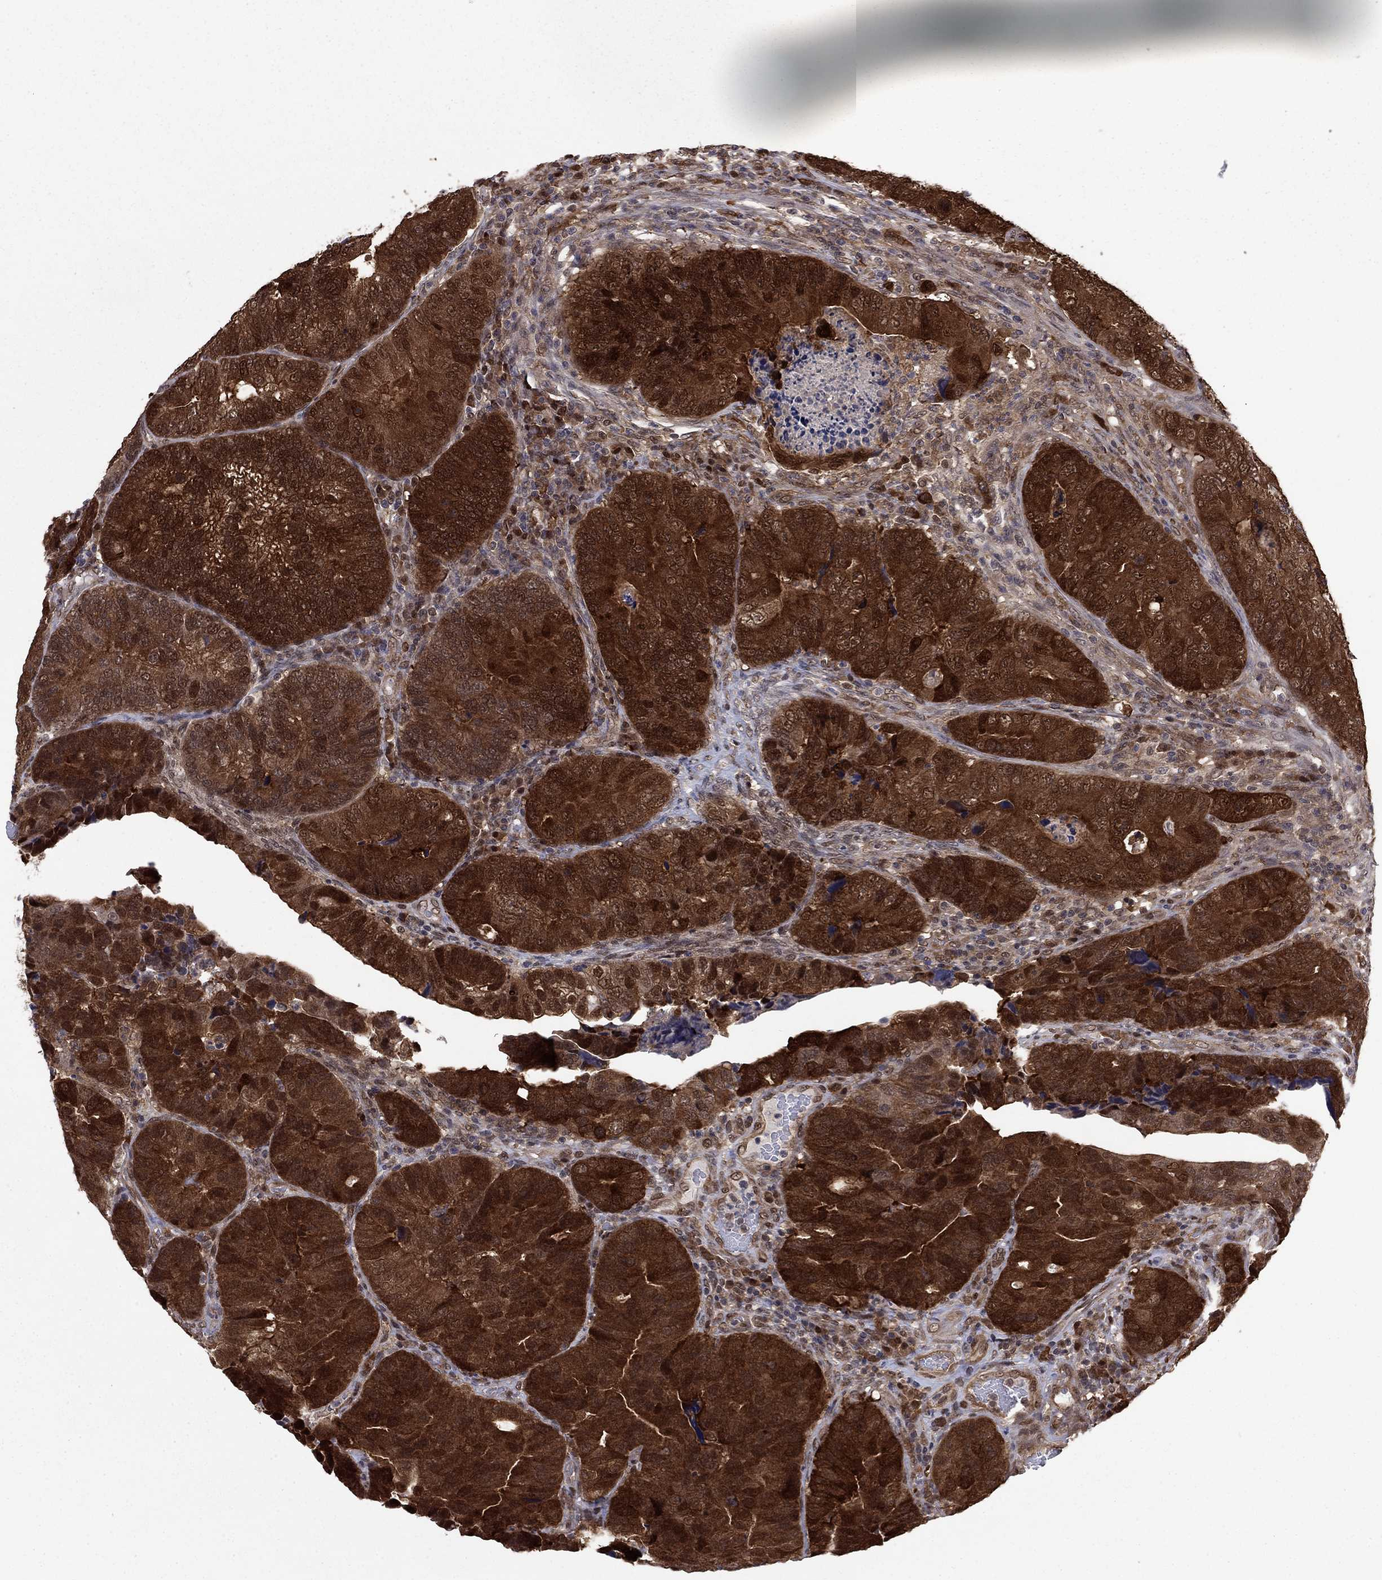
{"staining": {"intensity": "strong", "quantity": ">75%", "location": "cytoplasmic/membranous"}, "tissue": "colorectal cancer", "cell_type": "Tumor cells", "image_type": "cancer", "snomed": [{"axis": "morphology", "description": "Adenocarcinoma, NOS"}, {"axis": "topography", "description": "Colon"}], "caption": "A high-resolution histopathology image shows immunohistochemistry (IHC) staining of colorectal adenocarcinoma, which shows strong cytoplasmic/membranous positivity in about >75% of tumor cells.", "gene": "FKBP4", "patient": {"sex": "female", "age": 72}}